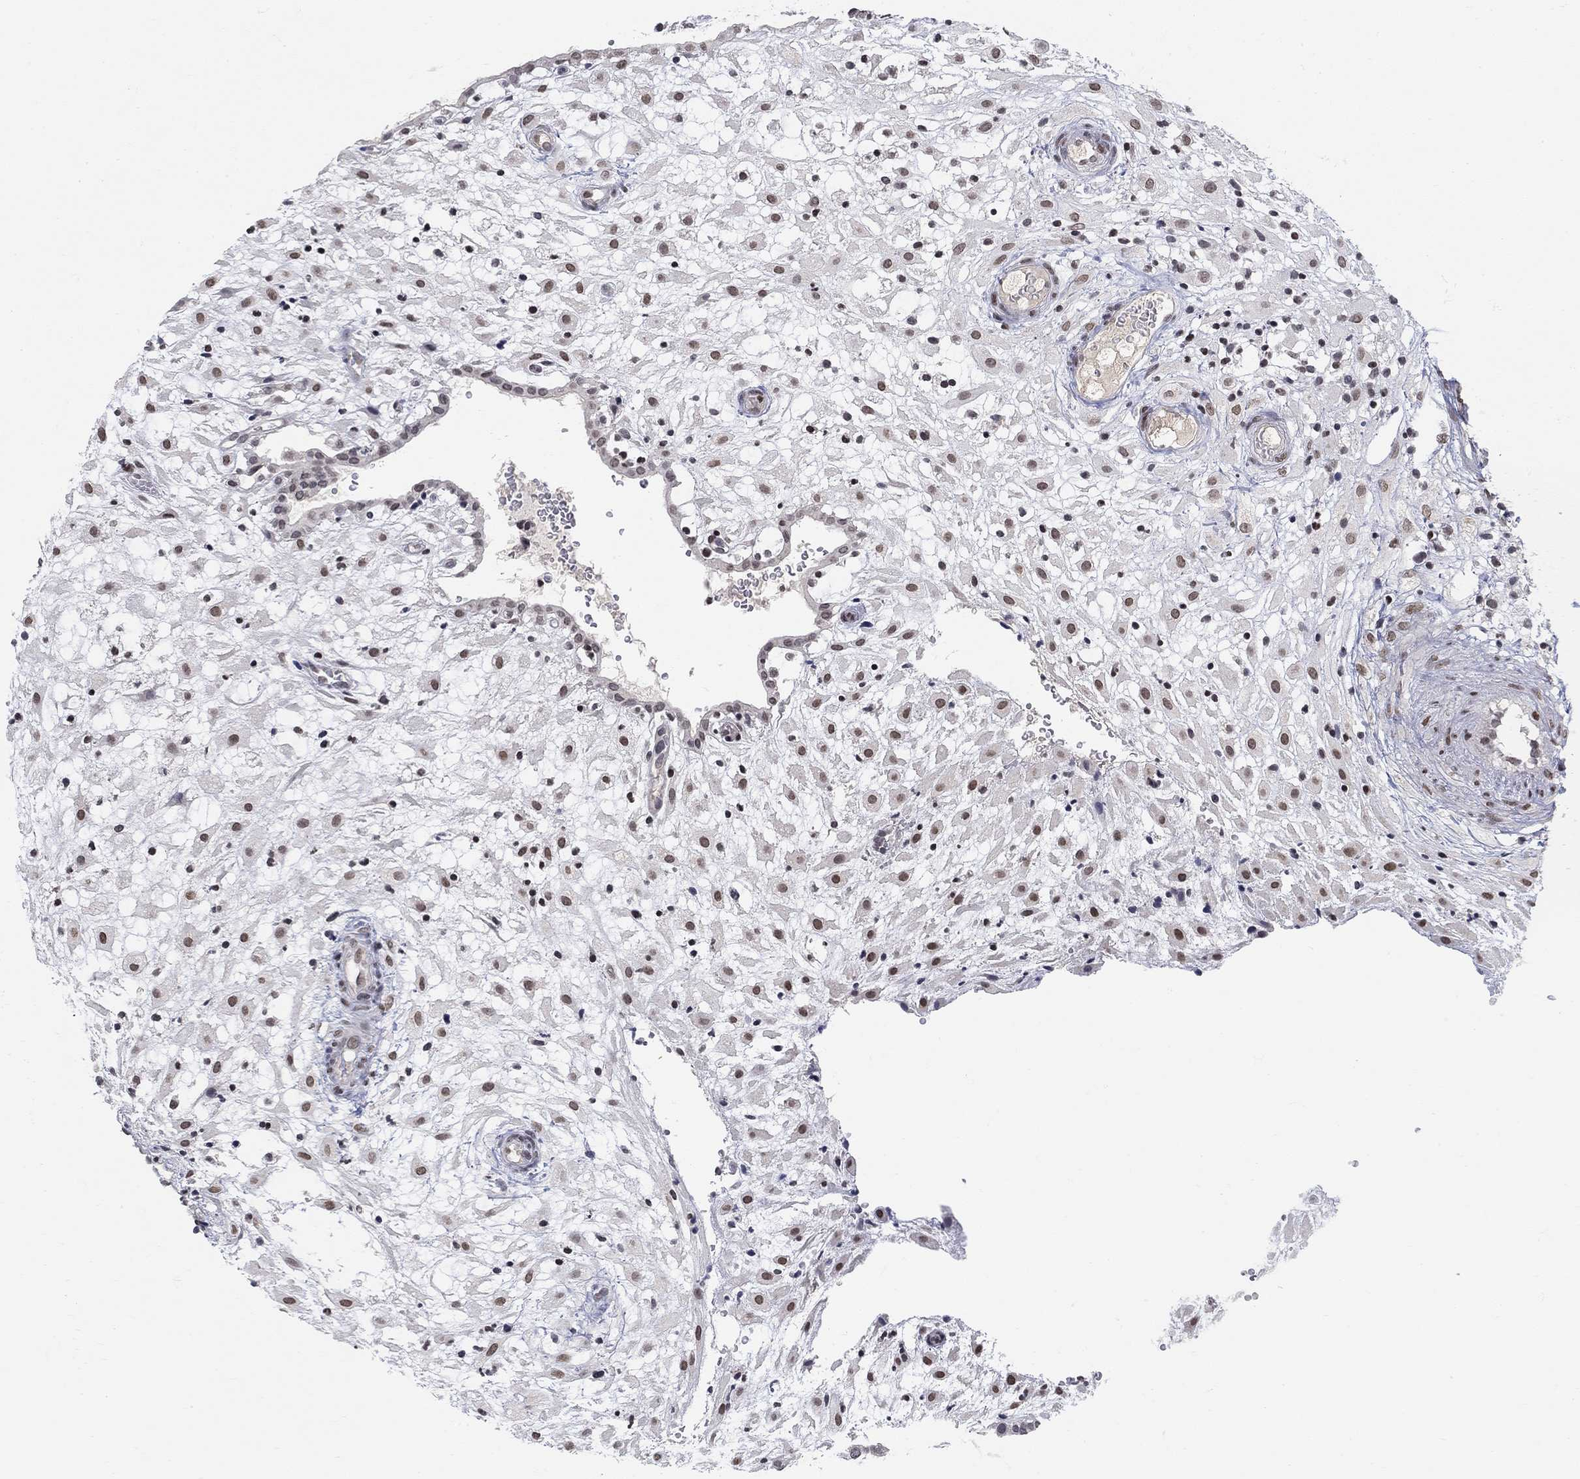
{"staining": {"intensity": "strong", "quantity": "25%-75%", "location": "nuclear"}, "tissue": "placenta", "cell_type": "Decidual cells", "image_type": "normal", "snomed": [{"axis": "morphology", "description": "Normal tissue, NOS"}, {"axis": "topography", "description": "Placenta"}], "caption": "Immunohistochemistry (IHC) of unremarkable human placenta exhibits high levels of strong nuclear staining in about 25%-75% of decidual cells. (Brightfield microscopy of DAB IHC at high magnification).", "gene": "KLF12", "patient": {"sex": "female", "age": 24}}